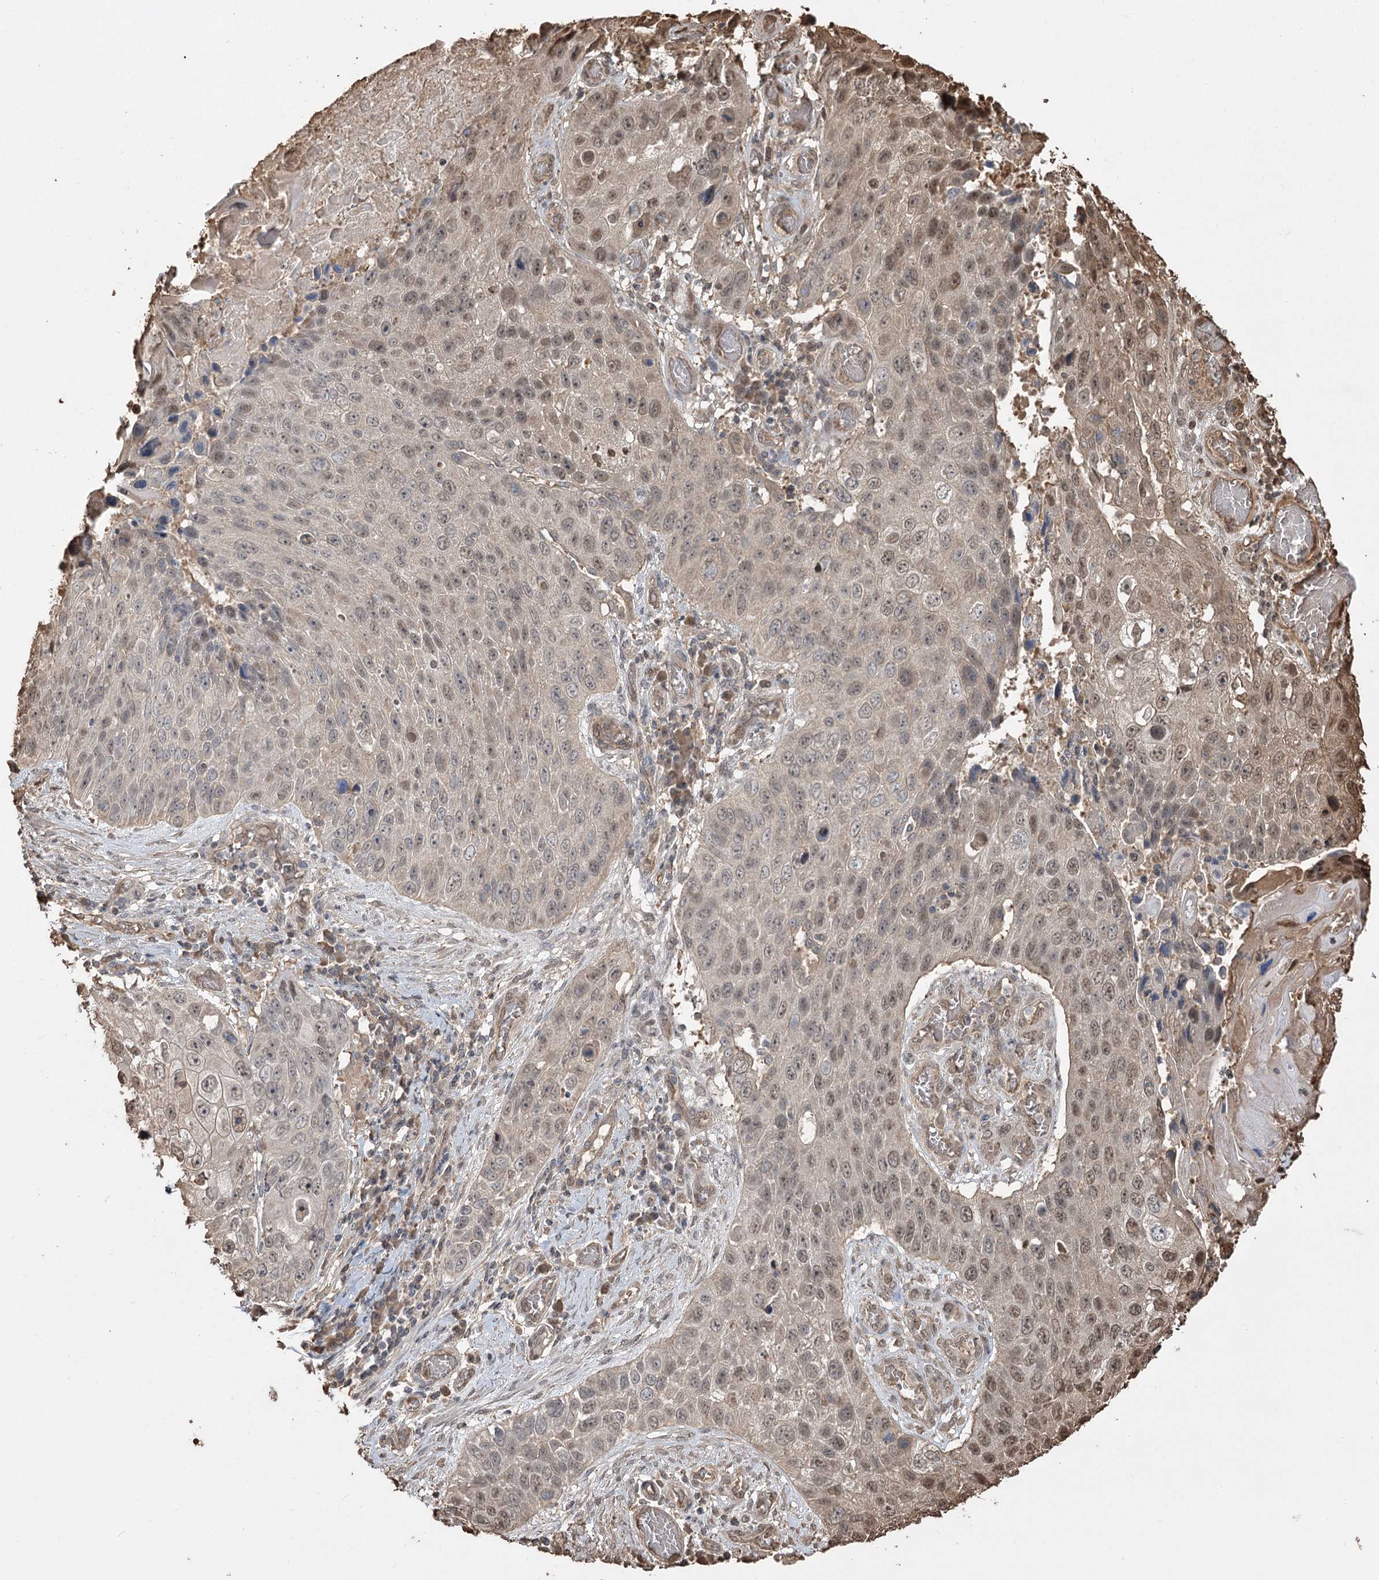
{"staining": {"intensity": "moderate", "quantity": "<25%", "location": "nuclear"}, "tissue": "lung cancer", "cell_type": "Tumor cells", "image_type": "cancer", "snomed": [{"axis": "morphology", "description": "Squamous cell carcinoma, NOS"}, {"axis": "topography", "description": "Lung"}], "caption": "Immunohistochemical staining of lung squamous cell carcinoma demonstrates low levels of moderate nuclear positivity in approximately <25% of tumor cells.", "gene": "PLCH1", "patient": {"sex": "male", "age": 61}}